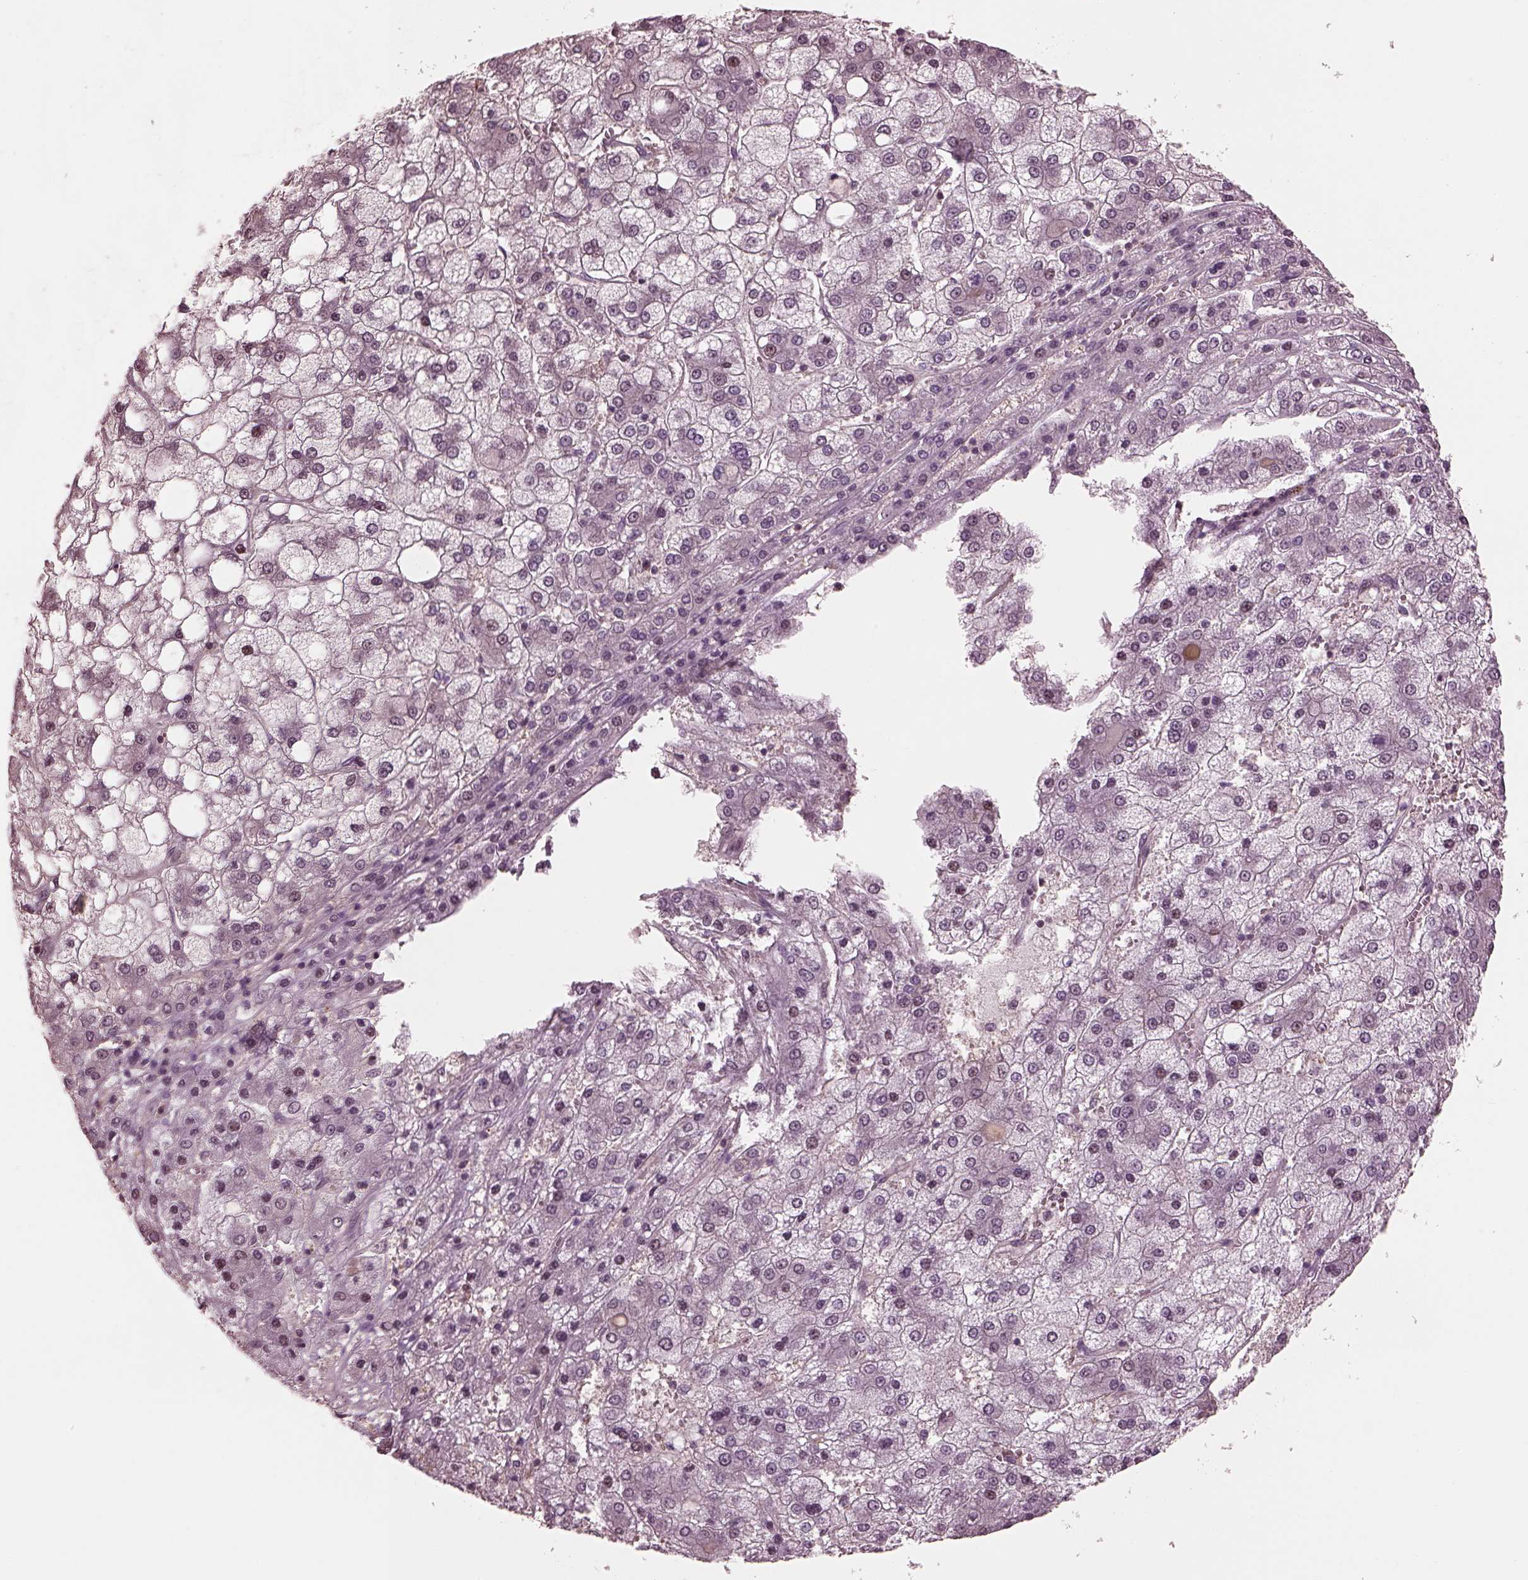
{"staining": {"intensity": "negative", "quantity": "none", "location": "none"}, "tissue": "liver cancer", "cell_type": "Tumor cells", "image_type": "cancer", "snomed": [{"axis": "morphology", "description": "Carcinoma, Hepatocellular, NOS"}, {"axis": "topography", "description": "Liver"}], "caption": "Photomicrograph shows no protein staining in tumor cells of liver cancer tissue. Brightfield microscopy of immunohistochemistry stained with DAB (3,3'-diaminobenzidine) (brown) and hematoxylin (blue), captured at high magnification.", "gene": "BFSP1", "patient": {"sex": "male", "age": 73}}